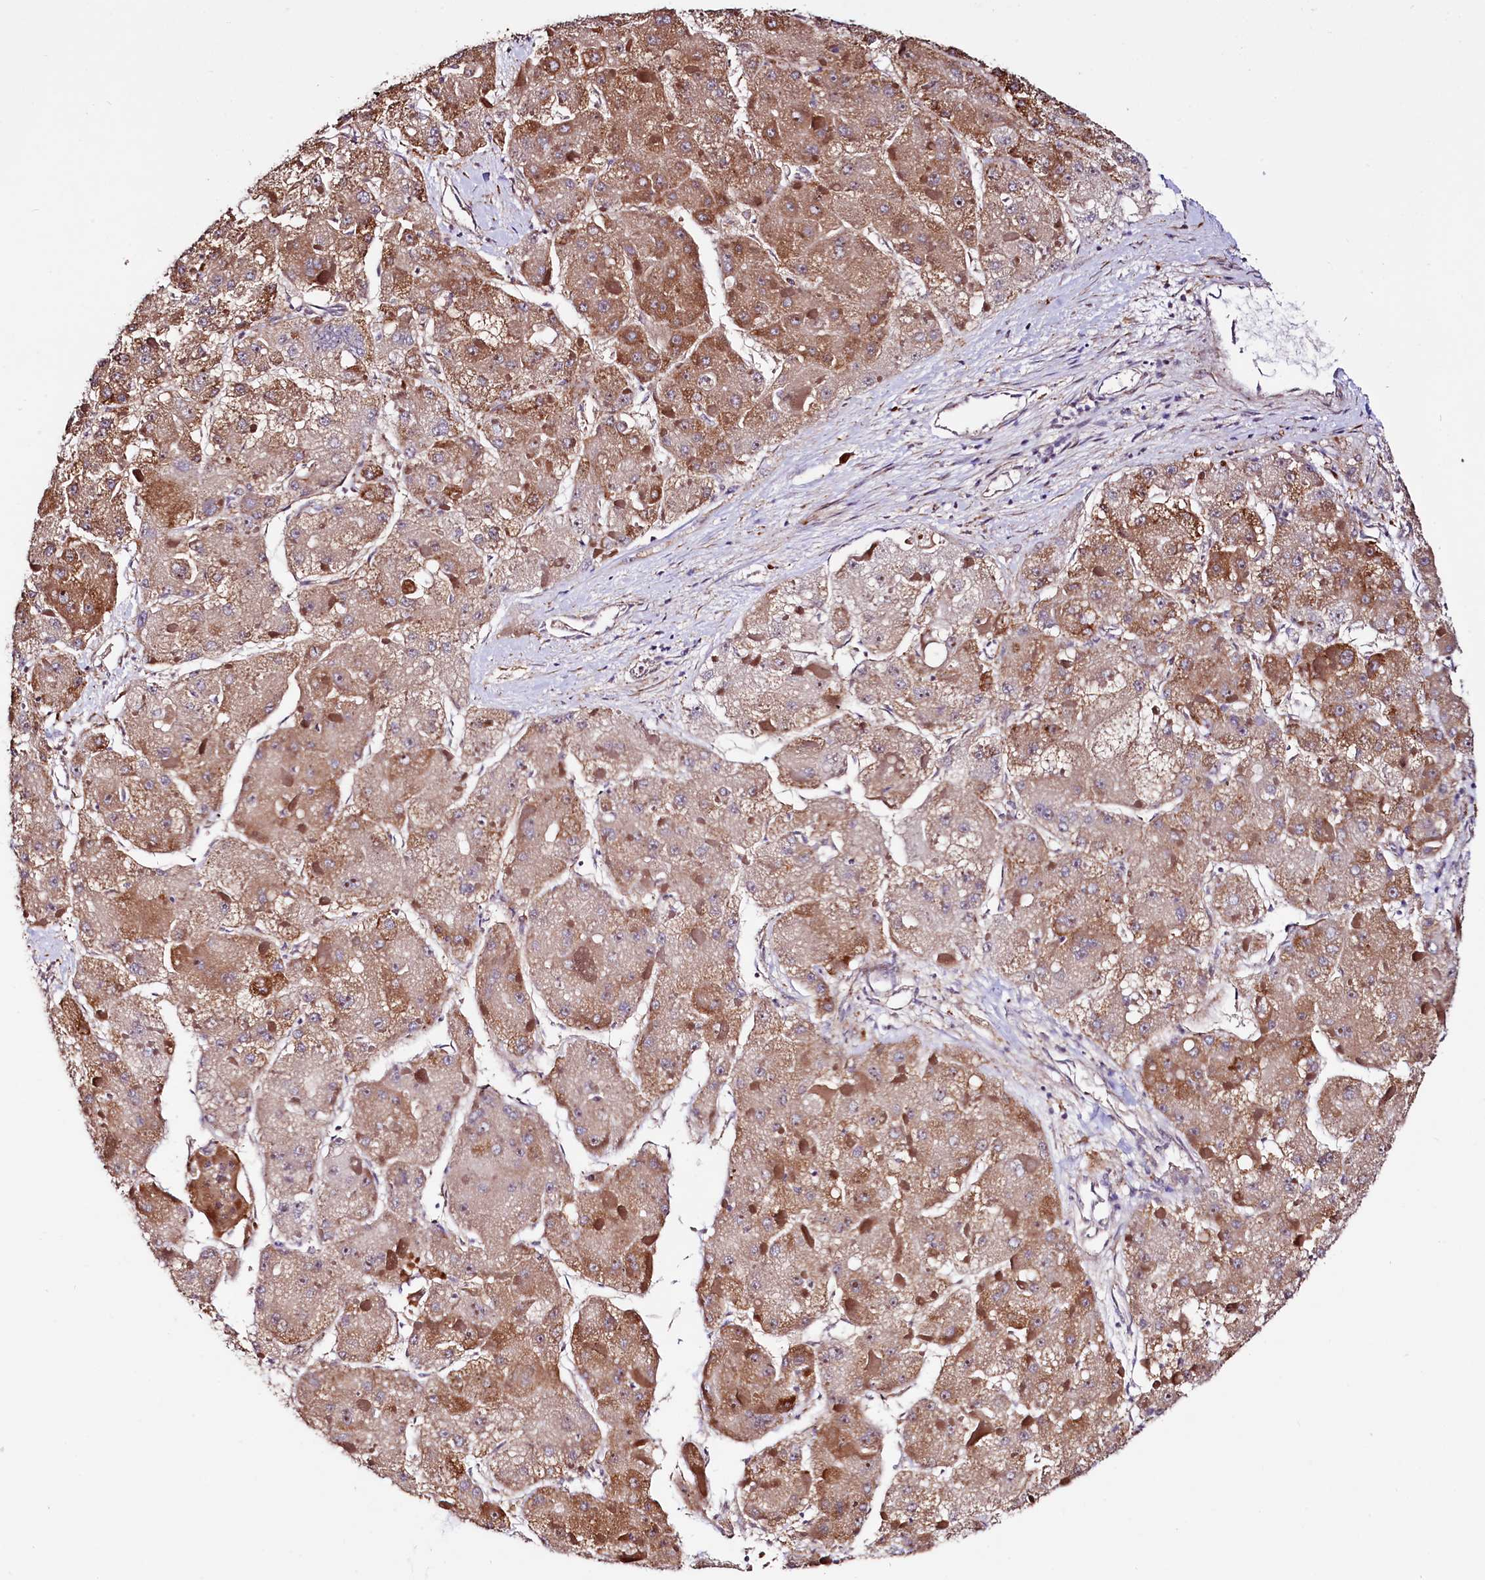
{"staining": {"intensity": "moderate", "quantity": ">75%", "location": "cytoplasmic/membranous"}, "tissue": "liver cancer", "cell_type": "Tumor cells", "image_type": "cancer", "snomed": [{"axis": "morphology", "description": "Carcinoma, Hepatocellular, NOS"}, {"axis": "topography", "description": "Liver"}], "caption": "This micrograph reveals immunohistochemistry staining of human liver hepatocellular carcinoma, with medium moderate cytoplasmic/membranous staining in approximately >75% of tumor cells.", "gene": "C5orf15", "patient": {"sex": "female", "age": 73}}